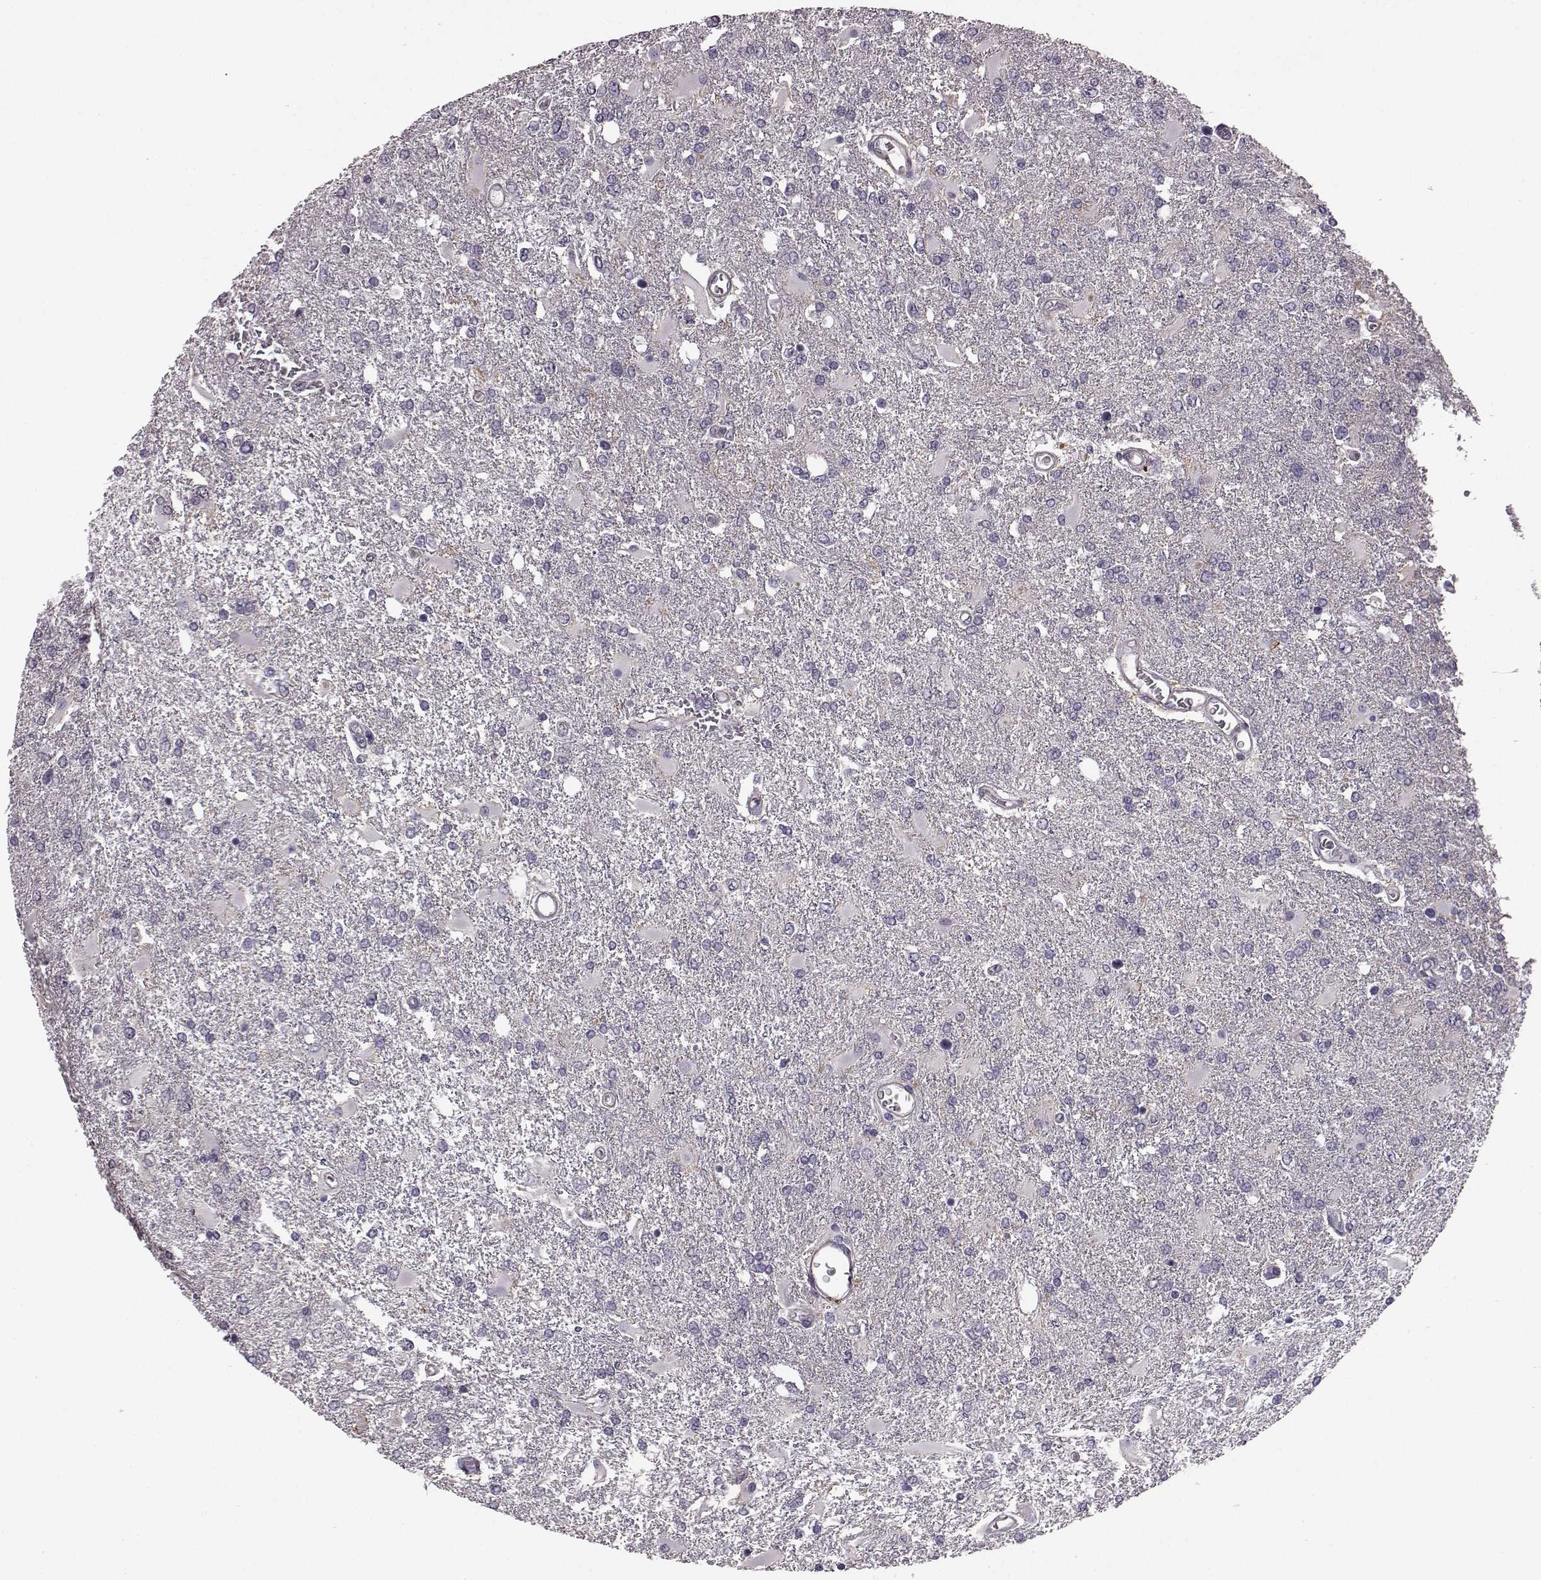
{"staining": {"intensity": "negative", "quantity": "none", "location": "none"}, "tissue": "glioma", "cell_type": "Tumor cells", "image_type": "cancer", "snomed": [{"axis": "morphology", "description": "Glioma, malignant, High grade"}, {"axis": "topography", "description": "Cerebral cortex"}], "caption": "There is no significant staining in tumor cells of high-grade glioma (malignant).", "gene": "SLCO3A1", "patient": {"sex": "male", "age": 79}}